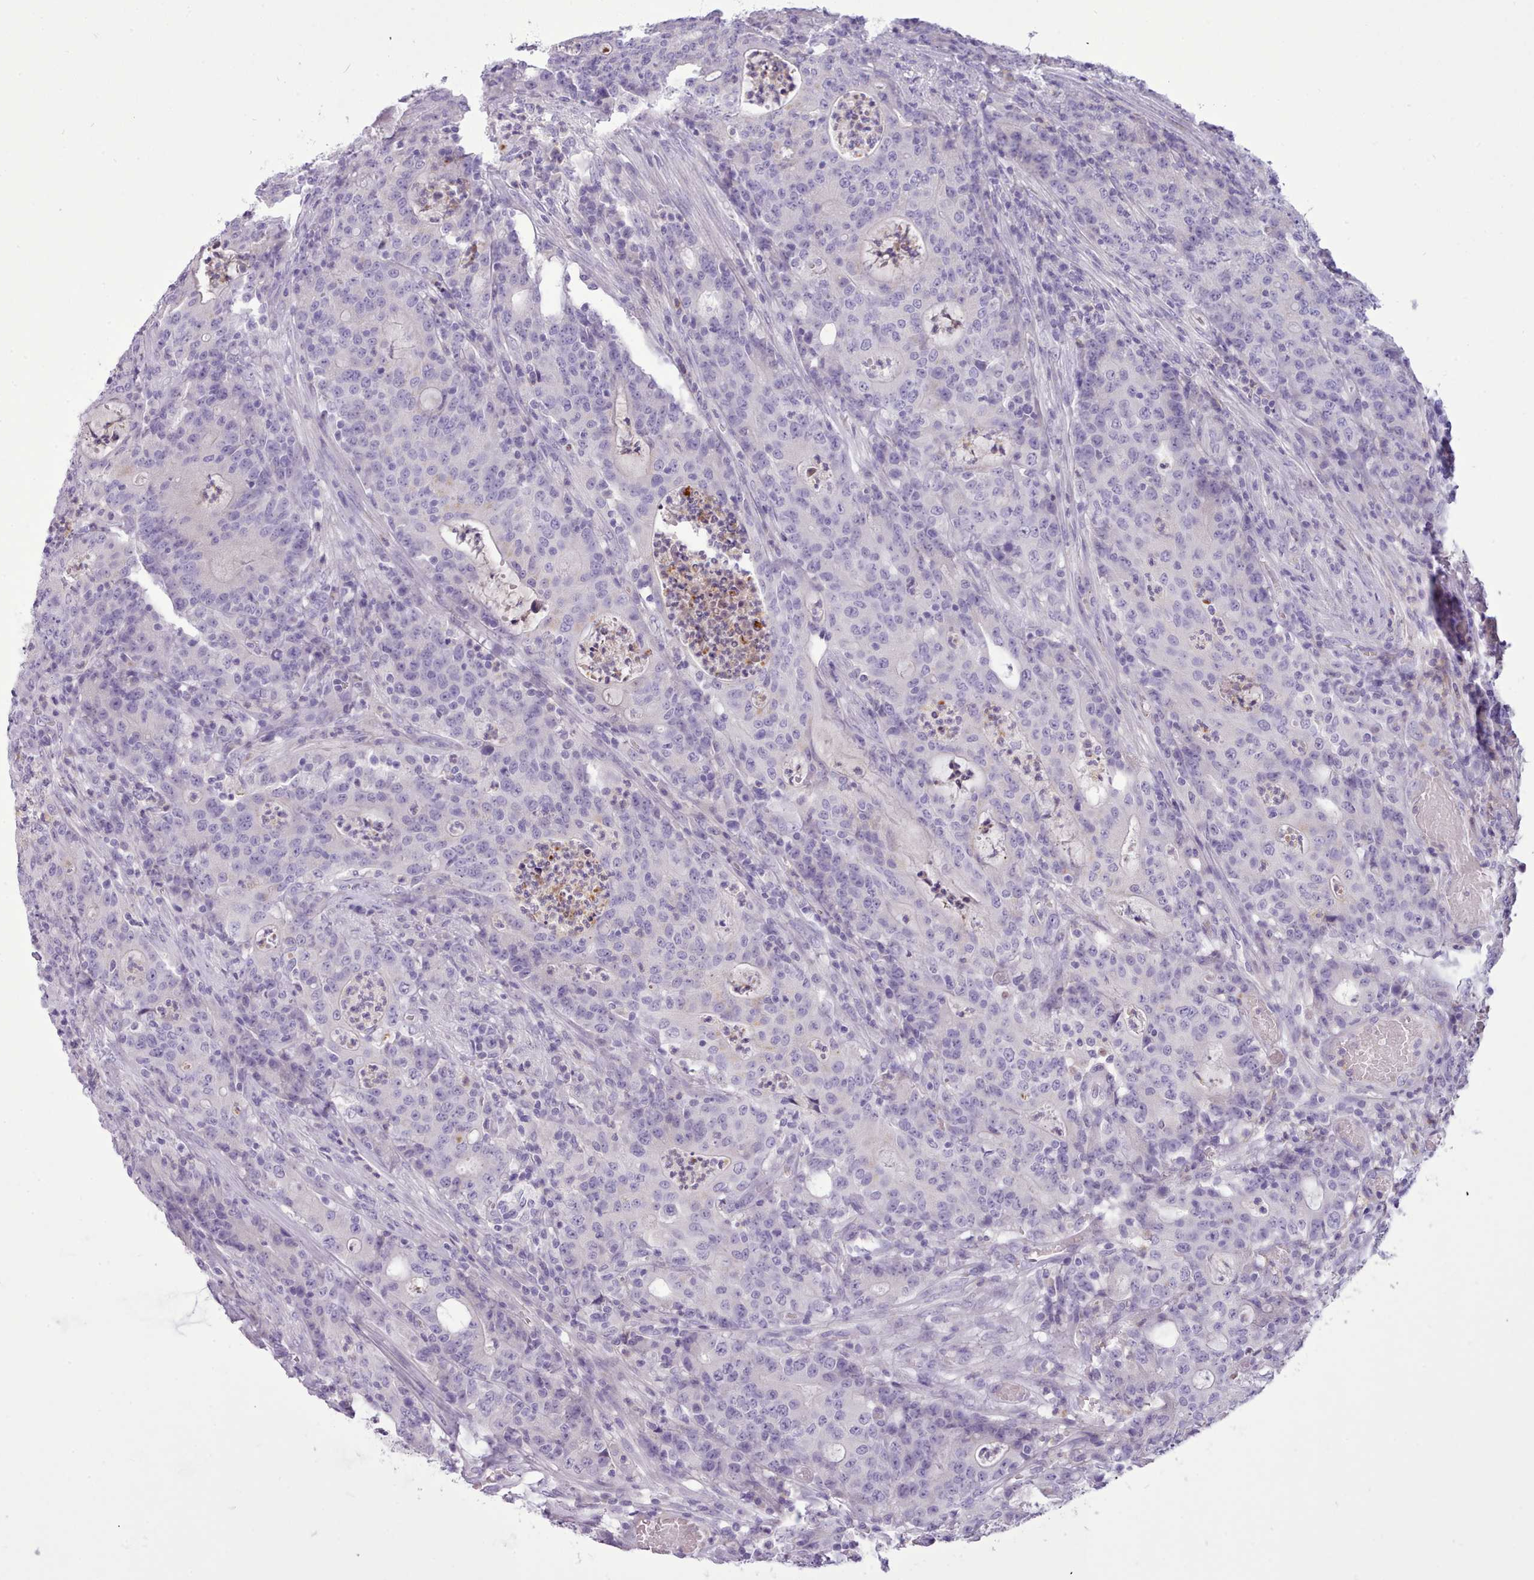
{"staining": {"intensity": "negative", "quantity": "none", "location": "none"}, "tissue": "colorectal cancer", "cell_type": "Tumor cells", "image_type": "cancer", "snomed": [{"axis": "morphology", "description": "Adenocarcinoma, NOS"}, {"axis": "topography", "description": "Colon"}], "caption": "High power microscopy photomicrograph of an IHC photomicrograph of colorectal cancer, revealing no significant staining in tumor cells.", "gene": "CYP2A13", "patient": {"sex": "male", "age": 83}}